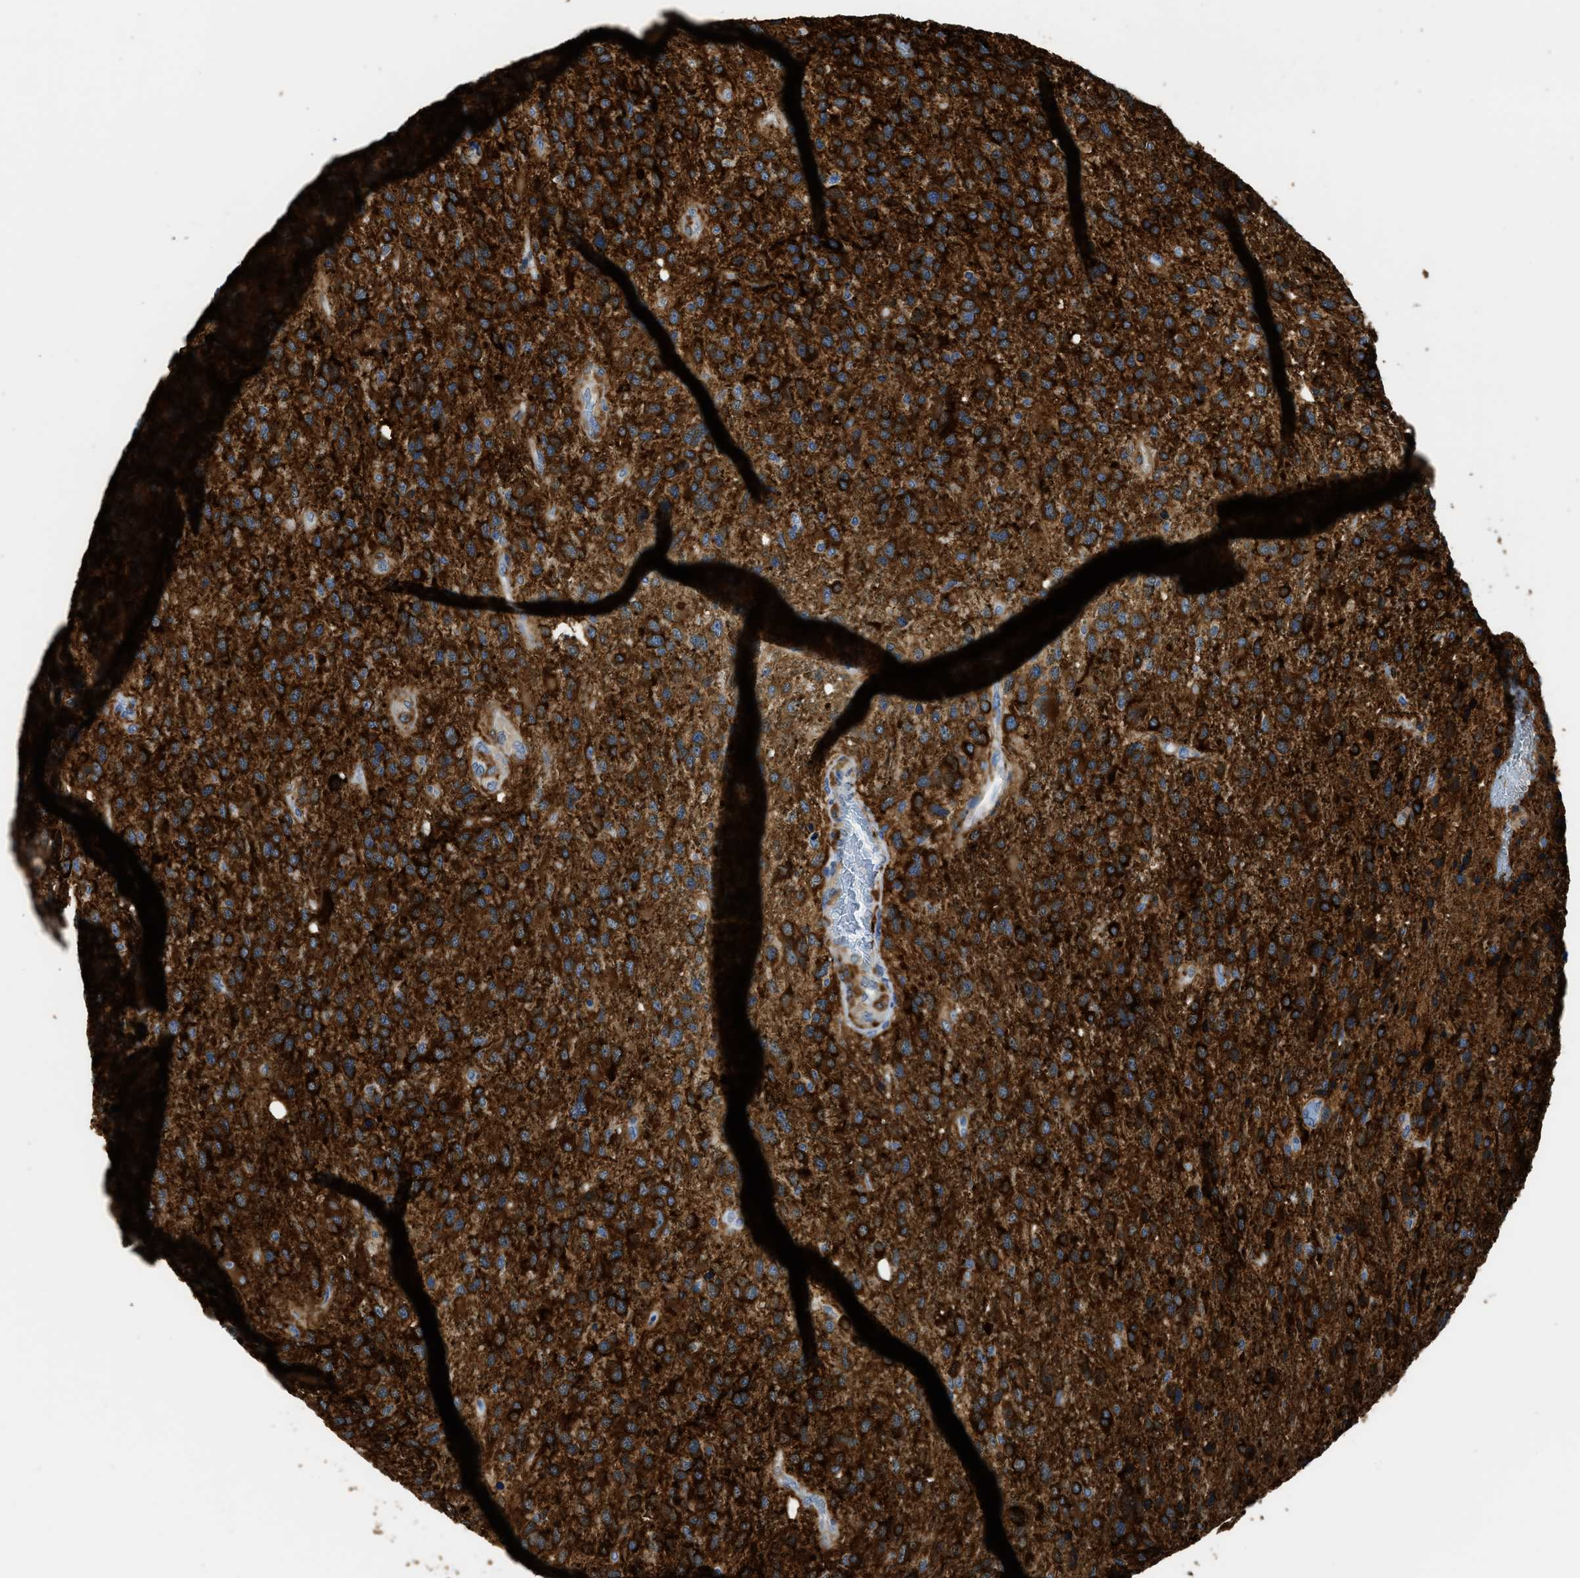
{"staining": {"intensity": "strong", "quantity": ">75%", "location": "cytoplasmic/membranous"}, "tissue": "glioma", "cell_type": "Tumor cells", "image_type": "cancer", "snomed": [{"axis": "morphology", "description": "Glioma, malignant, High grade"}, {"axis": "topography", "description": "Brain"}], "caption": "Immunohistochemistry photomicrograph of neoplastic tissue: human malignant glioma (high-grade) stained using immunohistochemistry shows high levels of strong protein expression localized specifically in the cytoplasmic/membranous of tumor cells, appearing as a cytoplasmic/membranous brown color.", "gene": "ZSWIM5", "patient": {"sex": "female", "age": 58}}